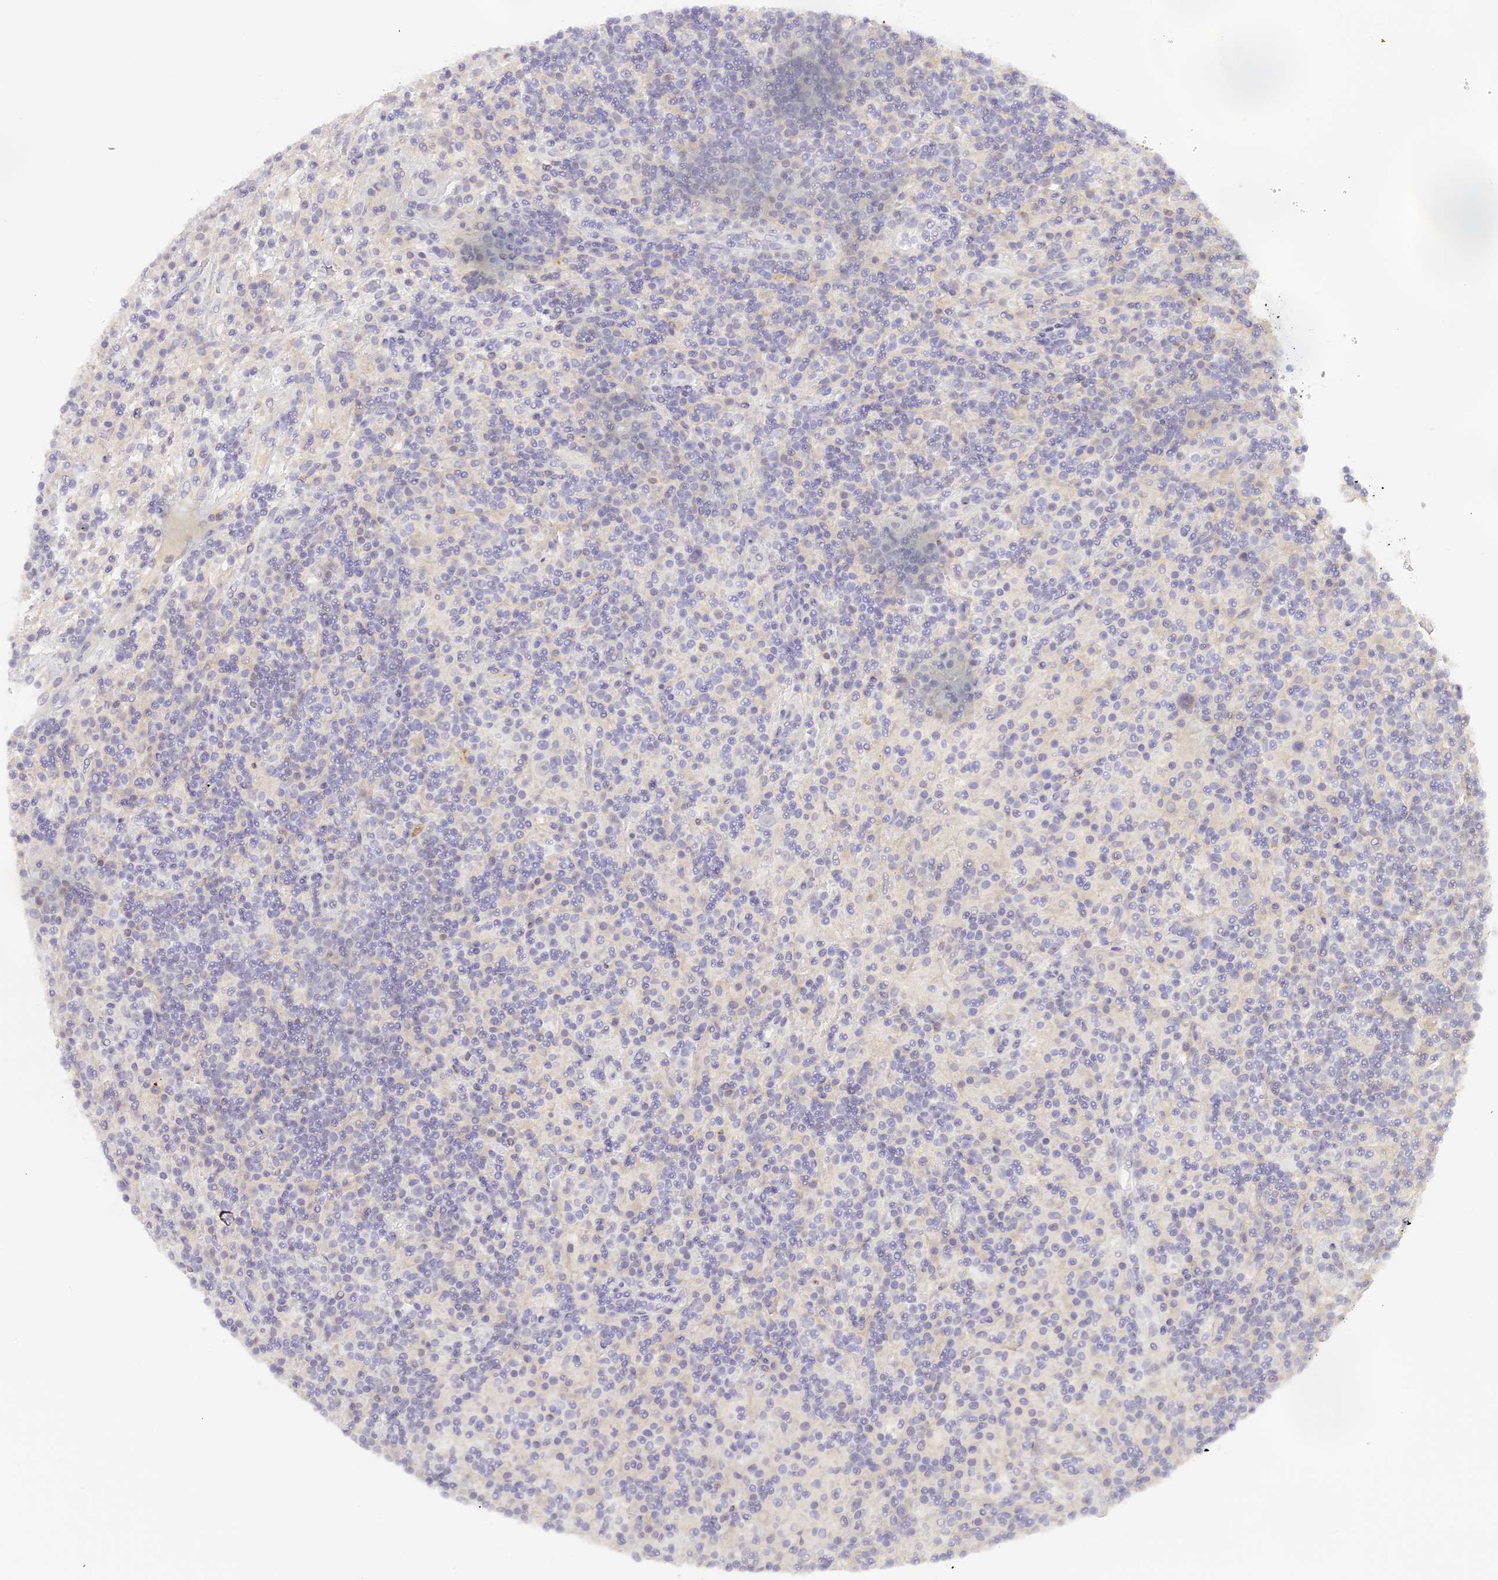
{"staining": {"intensity": "negative", "quantity": "none", "location": "none"}, "tissue": "lymphoma", "cell_type": "Tumor cells", "image_type": "cancer", "snomed": [{"axis": "morphology", "description": "Hodgkin's disease, NOS"}, {"axis": "topography", "description": "Lymph node"}], "caption": "This is an immunohistochemistry image of lymphoma. There is no expression in tumor cells.", "gene": "ELL3", "patient": {"sex": "male", "age": 70}}